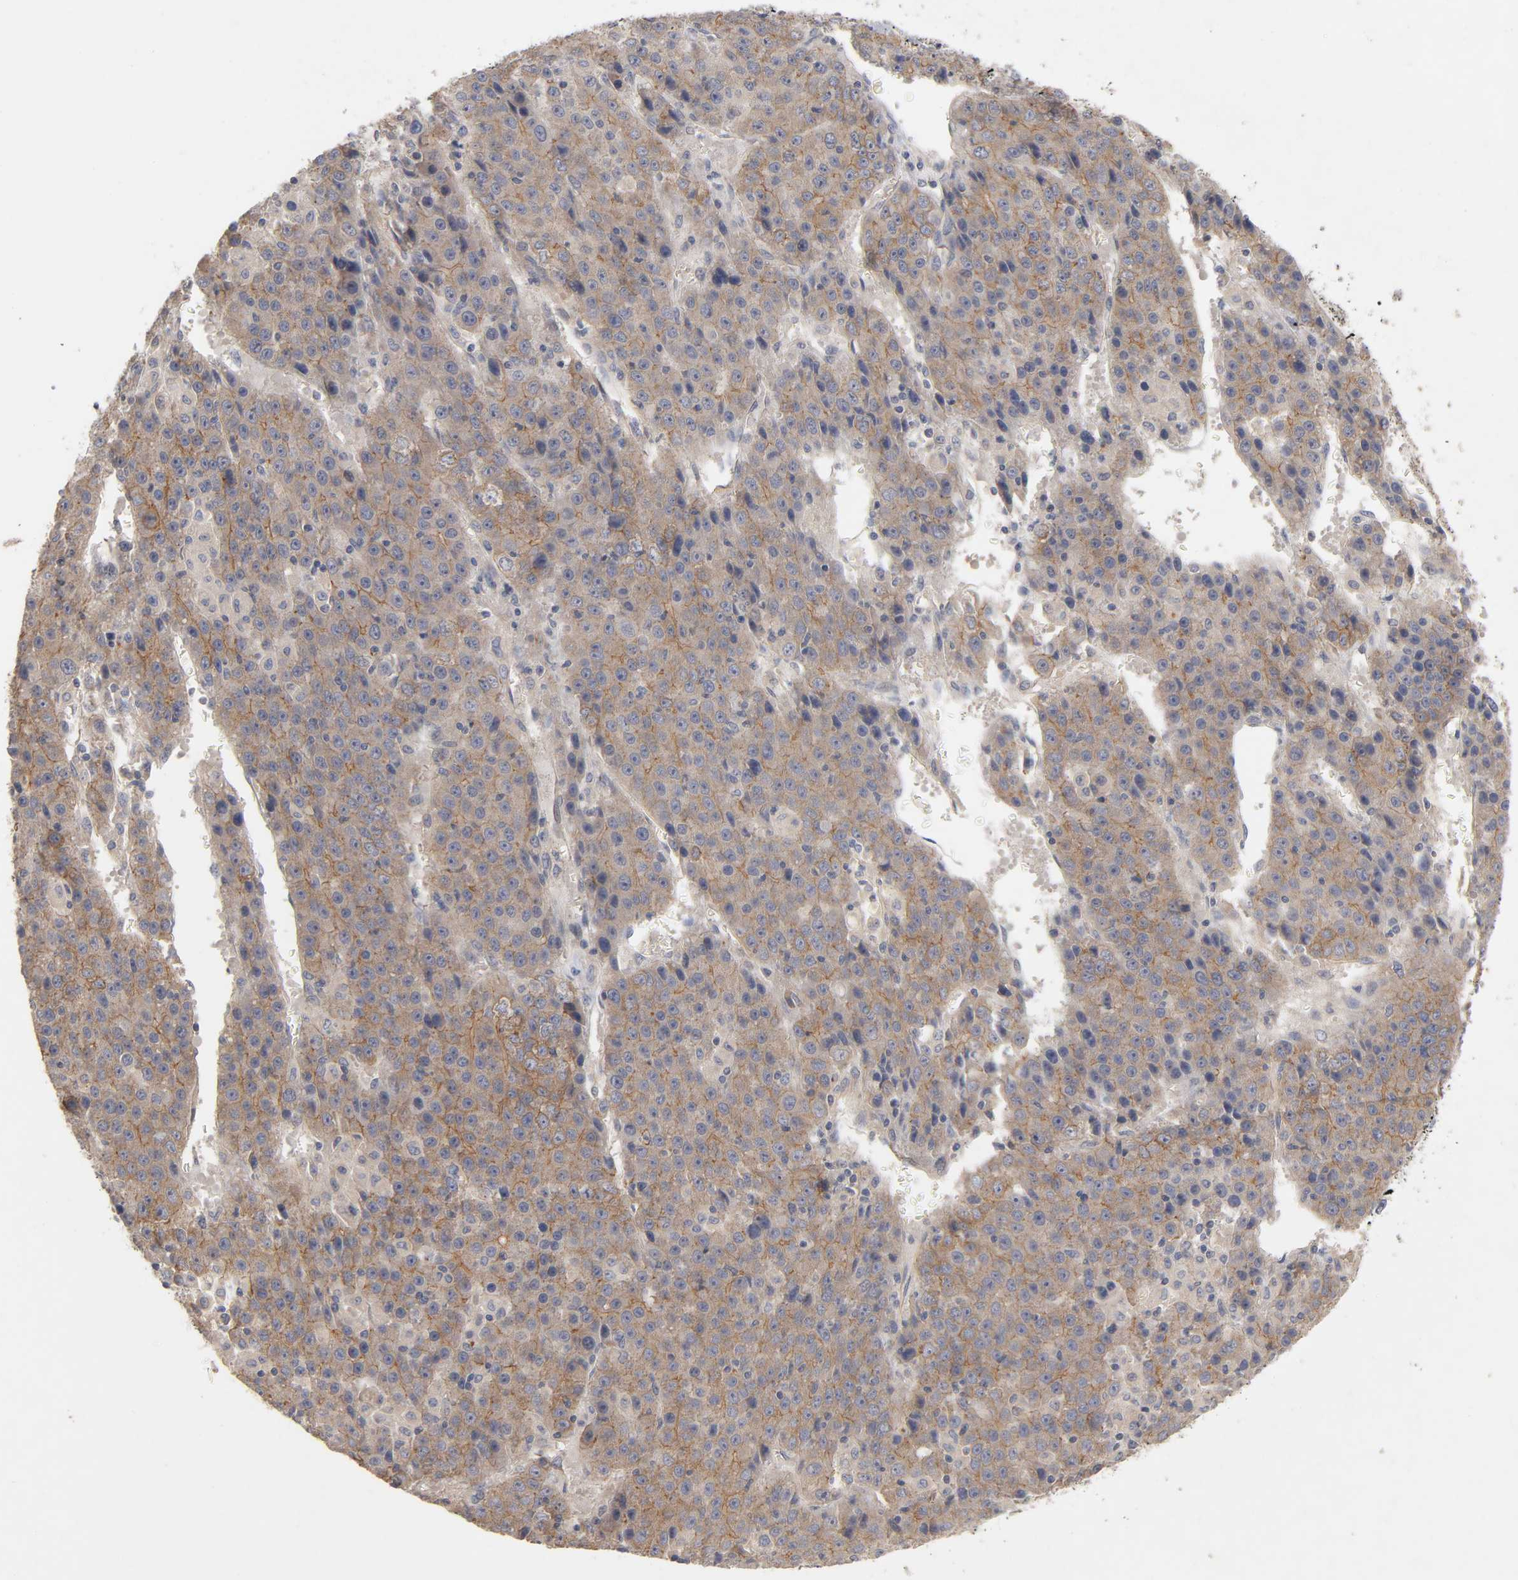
{"staining": {"intensity": "moderate", "quantity": ">75%", "location": "cytoplasmic/membranous"}, "tissue": "liver cancer", "cell_type": "Tumor cells", "image_type": "cancer", "snomed": [{"axis": "morphology", "description": "Carcinoma, Hepatocellular, NOS"}, {"axis": "topography", "description": "Liver"}], "caption": "Protein staining demonstrates moderate cytoplasmic/membranous positivity in approximately >75% of tumor cells in liver cancer (hepatocellular carcinoma).", "gene": "PDZD11", "patient": {"sex": "female", "age": 53}}